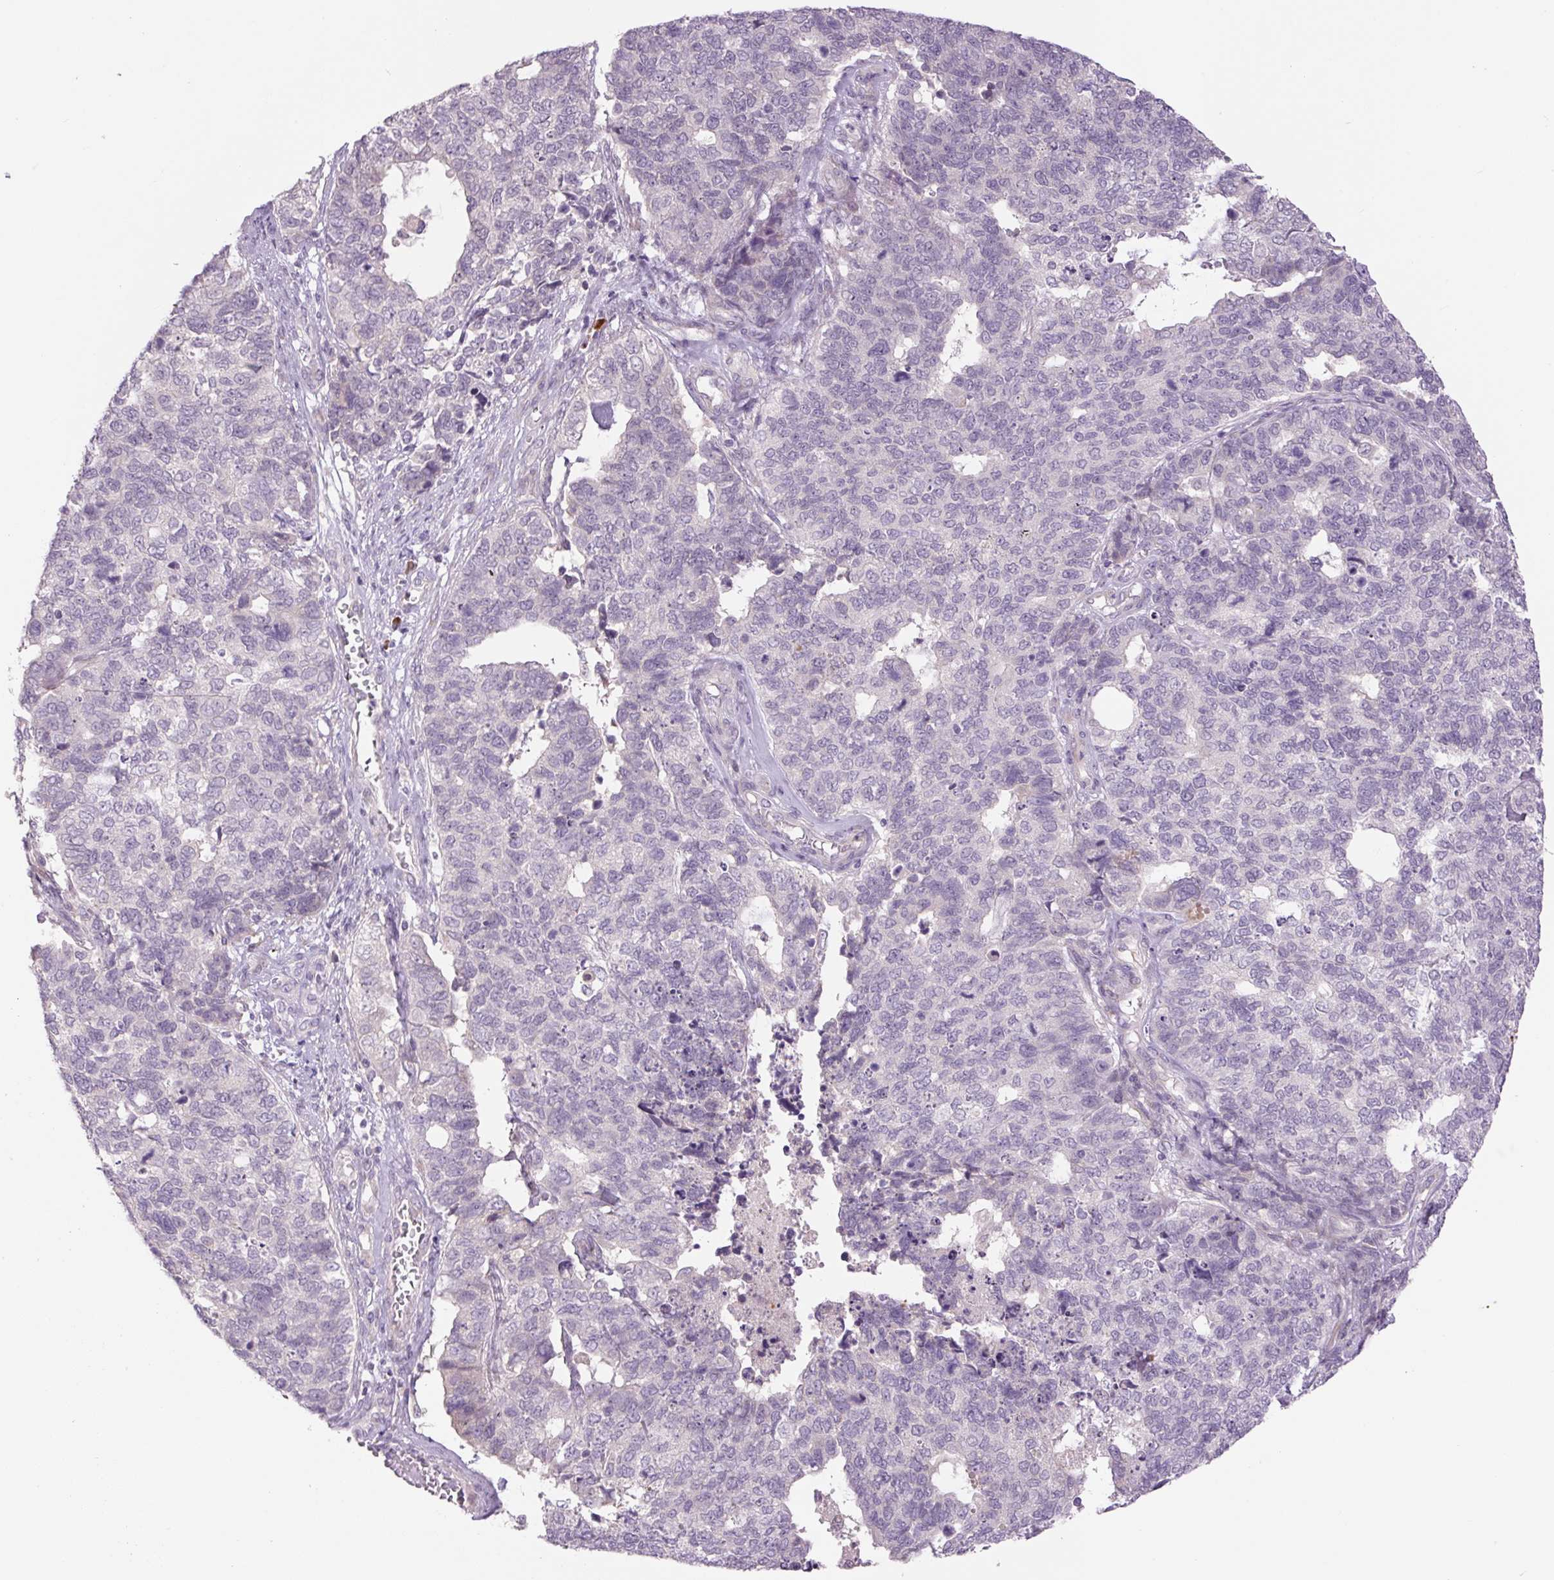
{"staining": {"intensity": "negative", "quantity": "none", "location": "none"}, "tissue": "cervical cancer", "cell_type": "Tumor cells", "image_type": "cancer", "snomed": [{"axis": "morphology", "description": "Adenocarcinoma, NOS"}, {"axis": "topography", "description": "Cervix"}], "caption": "Immunohistochemical staining of cervical cancer demonstrates no significant staining in tumor cells. (Brightfield microscopy of DAB (3,3'-diaminobenzidine) IHC at high magnification).", "gene": "TMEM100", "patient": {"sex": "female", "age": 63}}